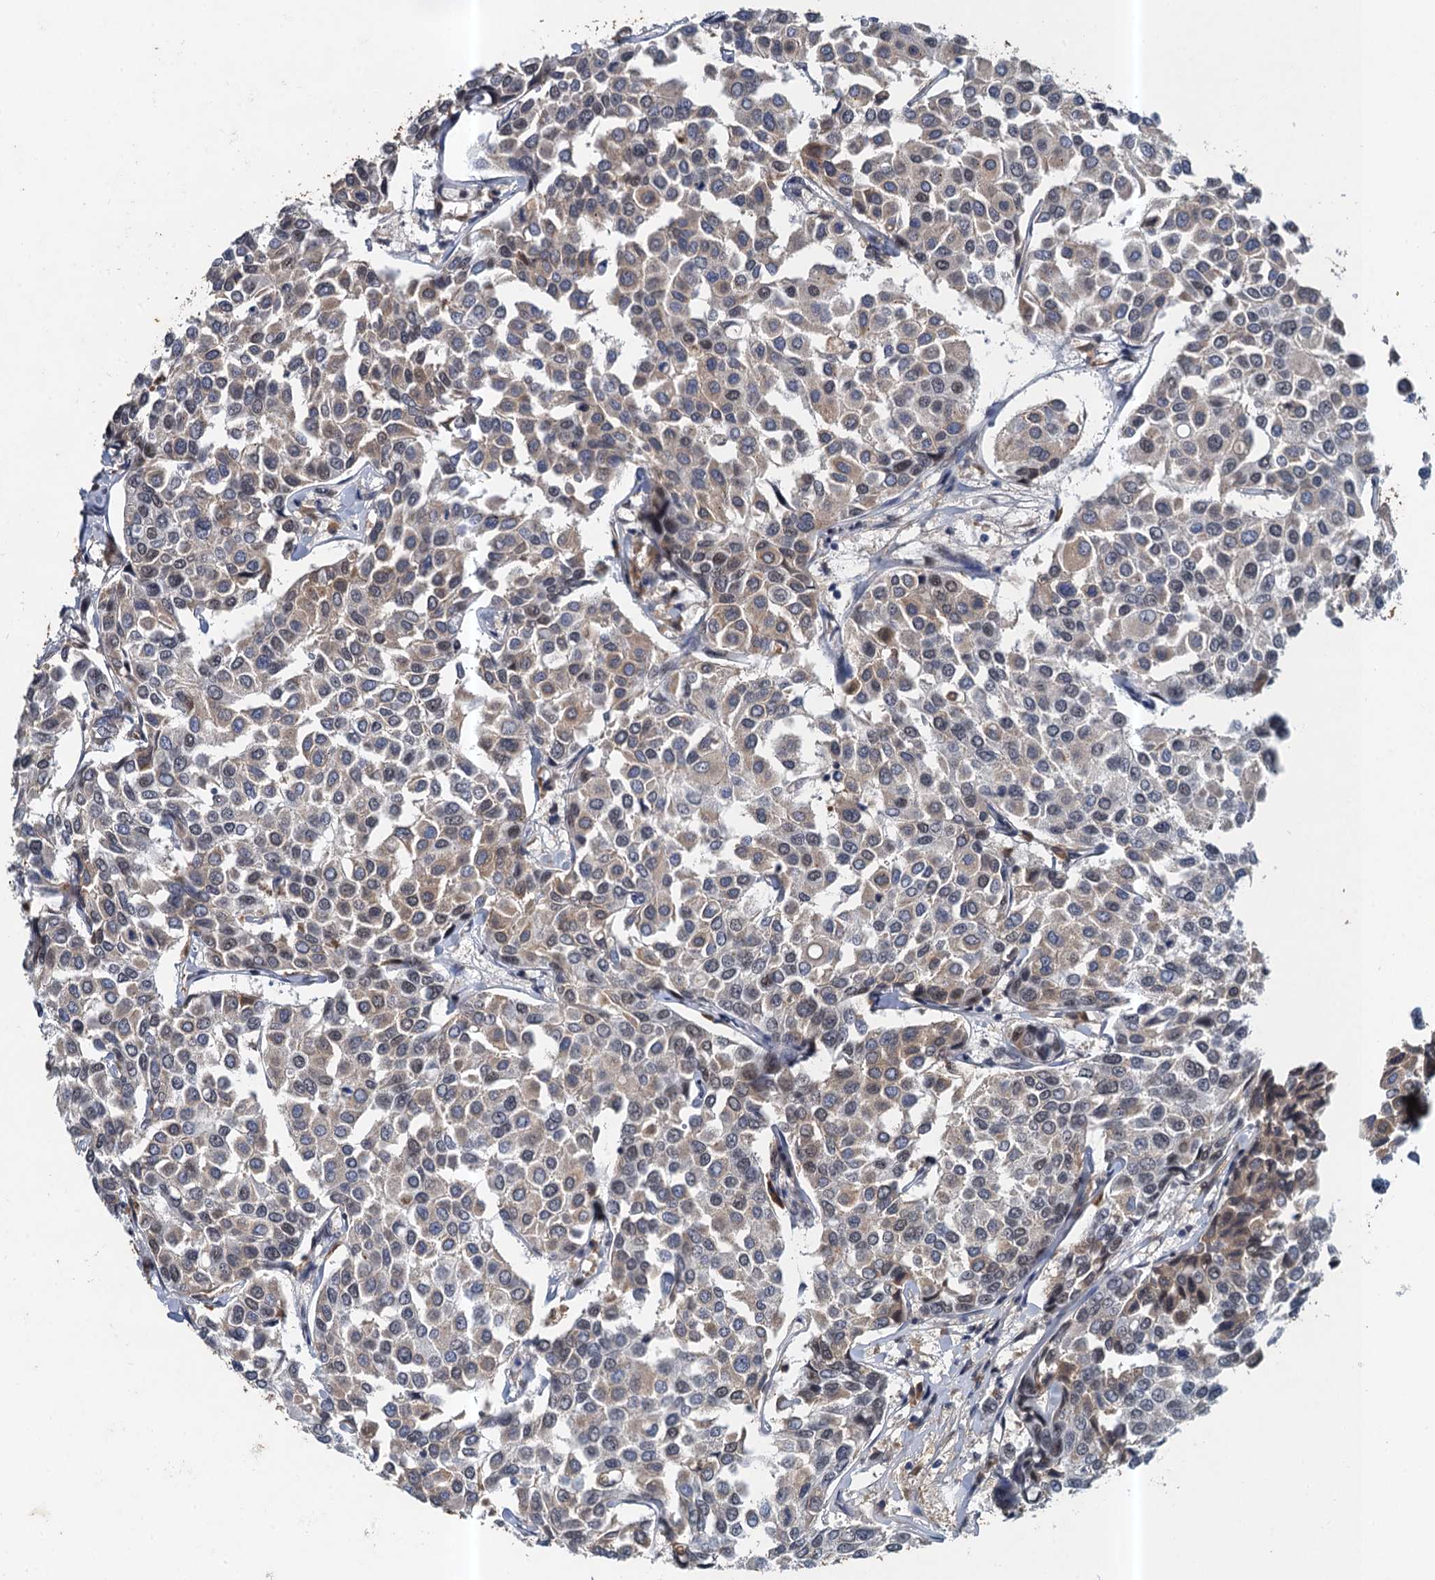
{"staining": {"intensity": "weak", "quantity": "25%-75%", "location": "cytoplasmic/membranous"}, "tissue": "breast cancer", "cell_type": "Tumor cells", "image_type": "cancer", "snomed": [{"axis": "morphology", "description": "Duct carcinoma"}, {"axis": "topography", "description": "Breast"}], "caption": "IHC image of breast cancer stained for a protein (brown), which demonstrates low levels of weak cytoplasmic/membranous positivity in approximately 25%-75% of tumor cells.", "gene": "CSTF3", "patient": {"sex": "female", "age": 55}}